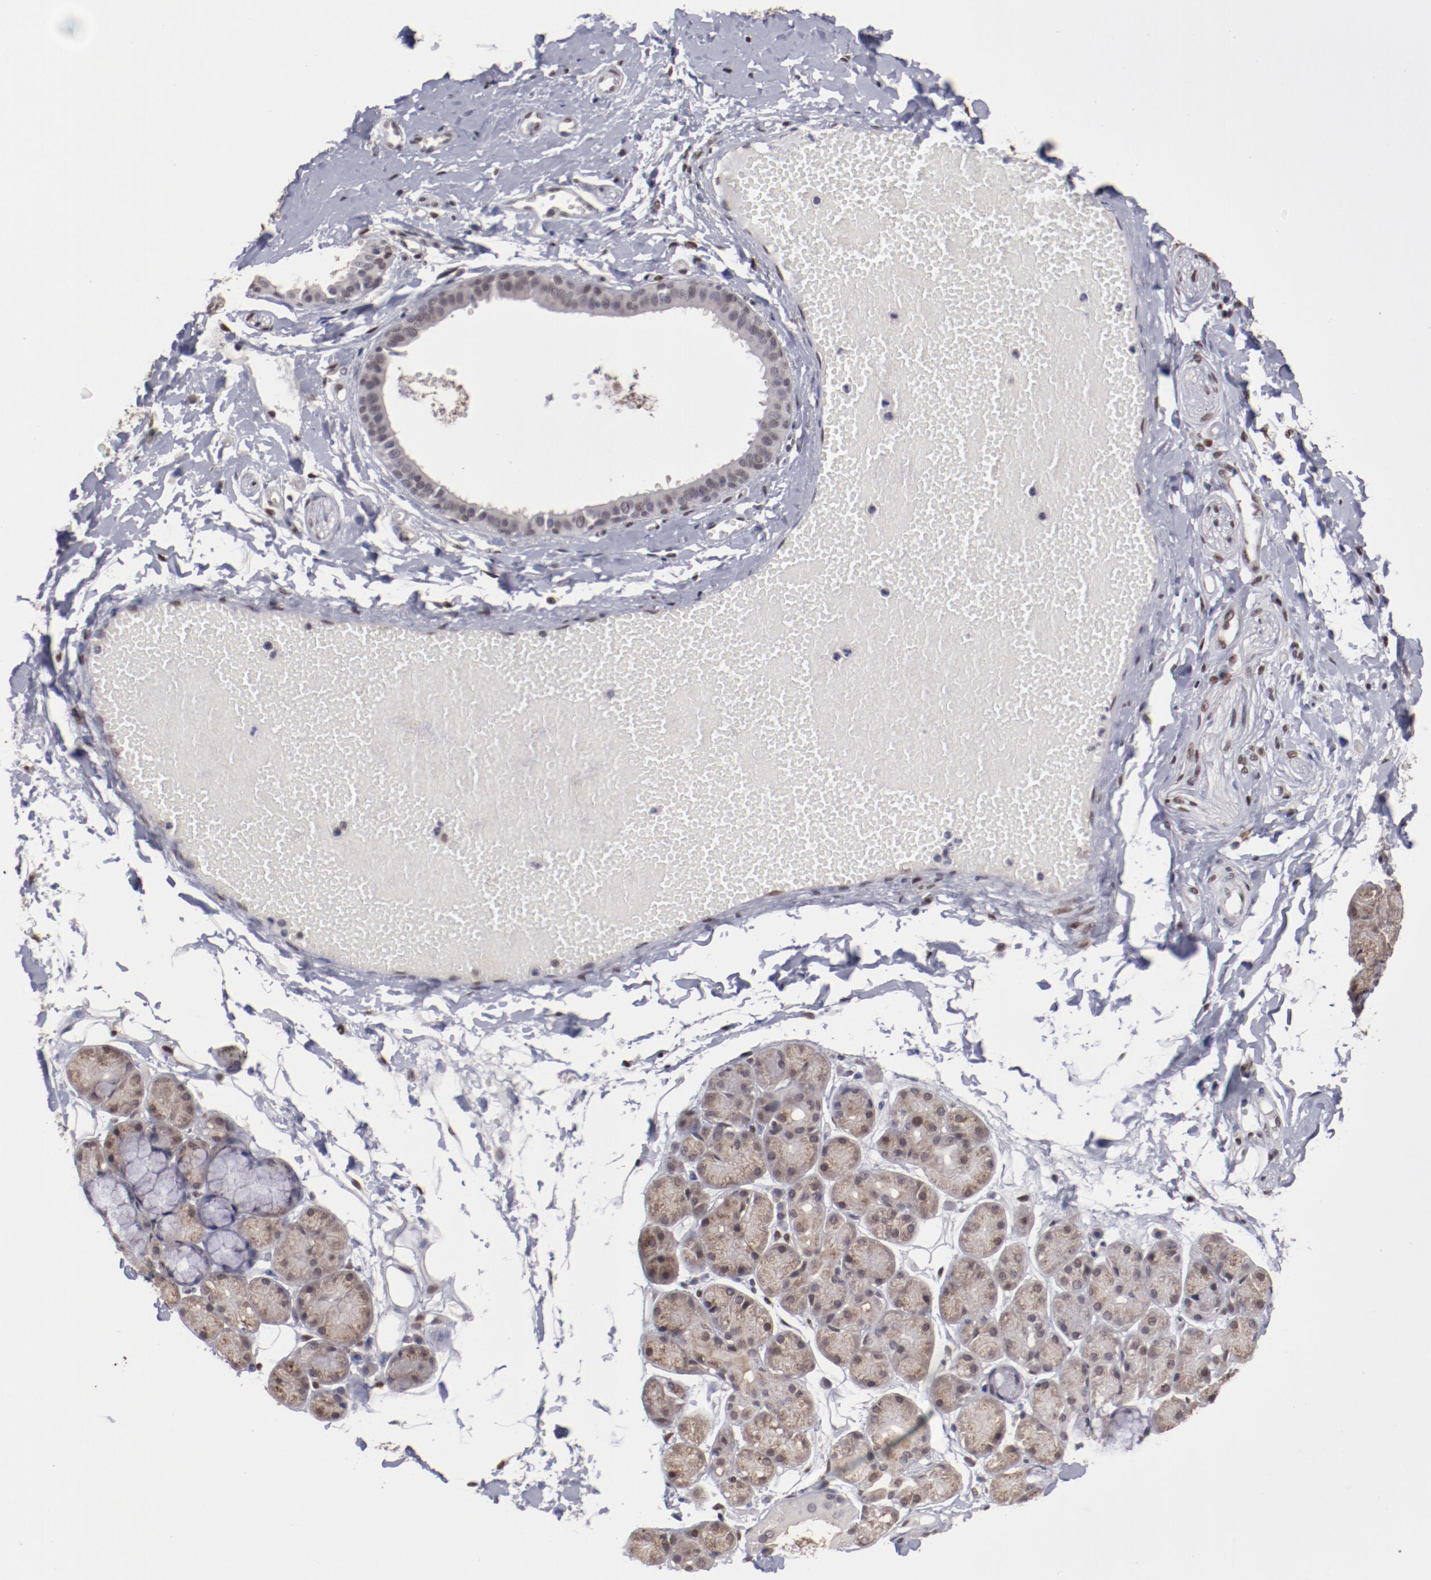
{"staining": {"intensity": "weak", "quantity": ">75%", "location": "cytoplasmic/membranous,nuclear"}, "tissue": "salivary gland", "cell_type": "Glandular cells", "image_type": "normal", "snomed": [{"axis": "morphology", "description": "Normal tissue, NOS"}, {"axis": "topography", "description": "Skeletal muscle"}, {"axis": "topography", "description": "Oral tissue"}, {"axis": "topography", "description": "Salivary gland"}, {"axis": "topography", "description": "Peripheral nerve tissue"}], "caption": "A brown stain highlights weak cytoplasmic/membranous,nuclear positivity of a protein in glandular cells of unremarkable salivary gland.", "gene": "ARNT", "patient": {"sex": "male", "age": 54}}